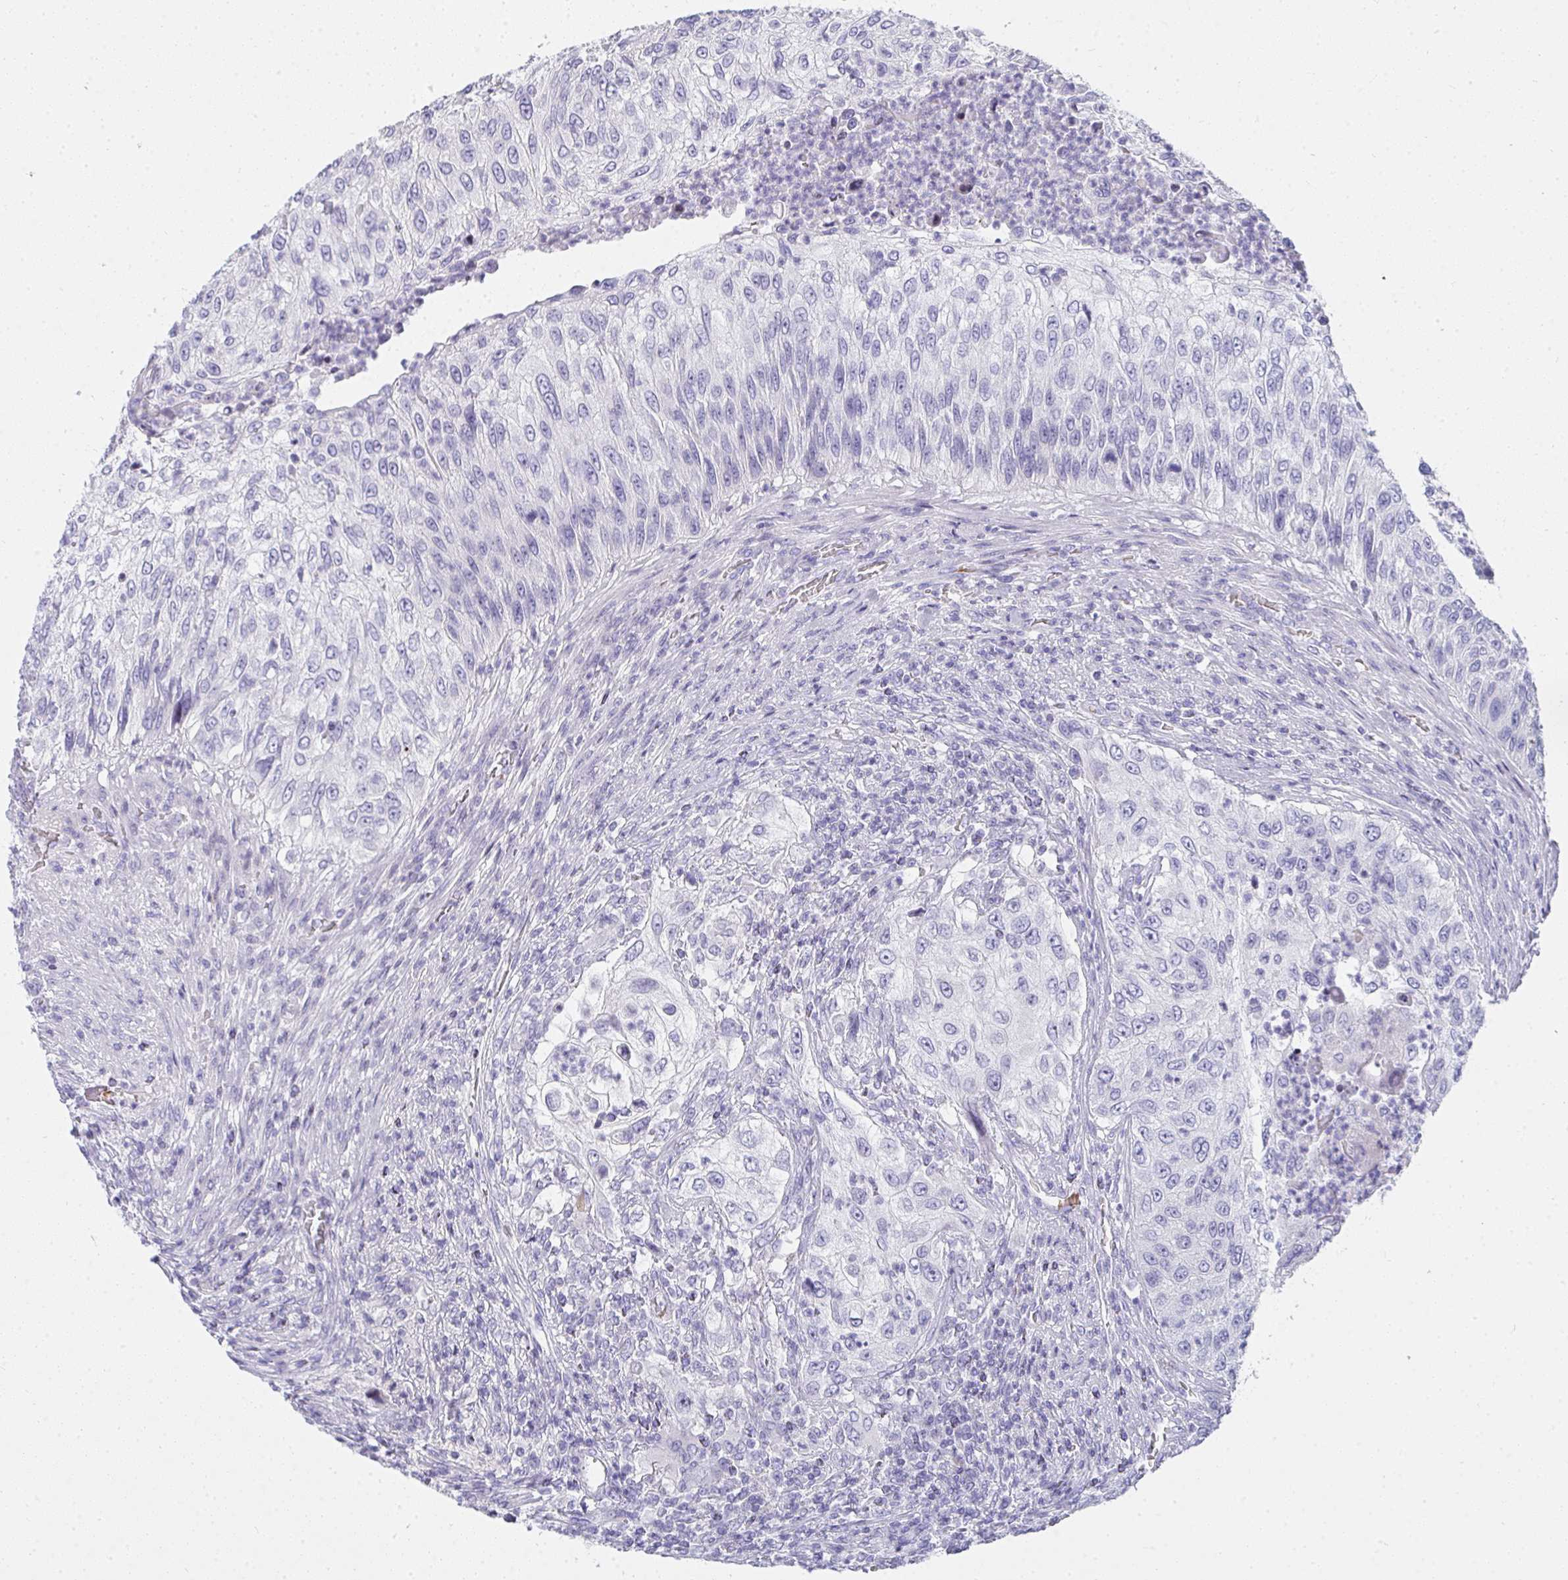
{"staining": {"intensity": "negative", "quantity": "none", "location": "none"}, "tissue": "urothelial cancer", "cell_type": "Tumor cells", "image_type": "cancer", "snomed": [{"axis": "morphology", "description": "Urothelial carcinoma, High grade"}, {"axis": "topography", "description": "Urinary bladder"}], "caption": "A micrograph of human urothelial cancer is negative for staining in tumor cells. (DAB (3,3'-diaminobenzidine) immunohistochemistry visualized using brightfield microscopy, high magnification).", "gene": "ZNF182", "patient": {"sex": "female", "age": 60}}